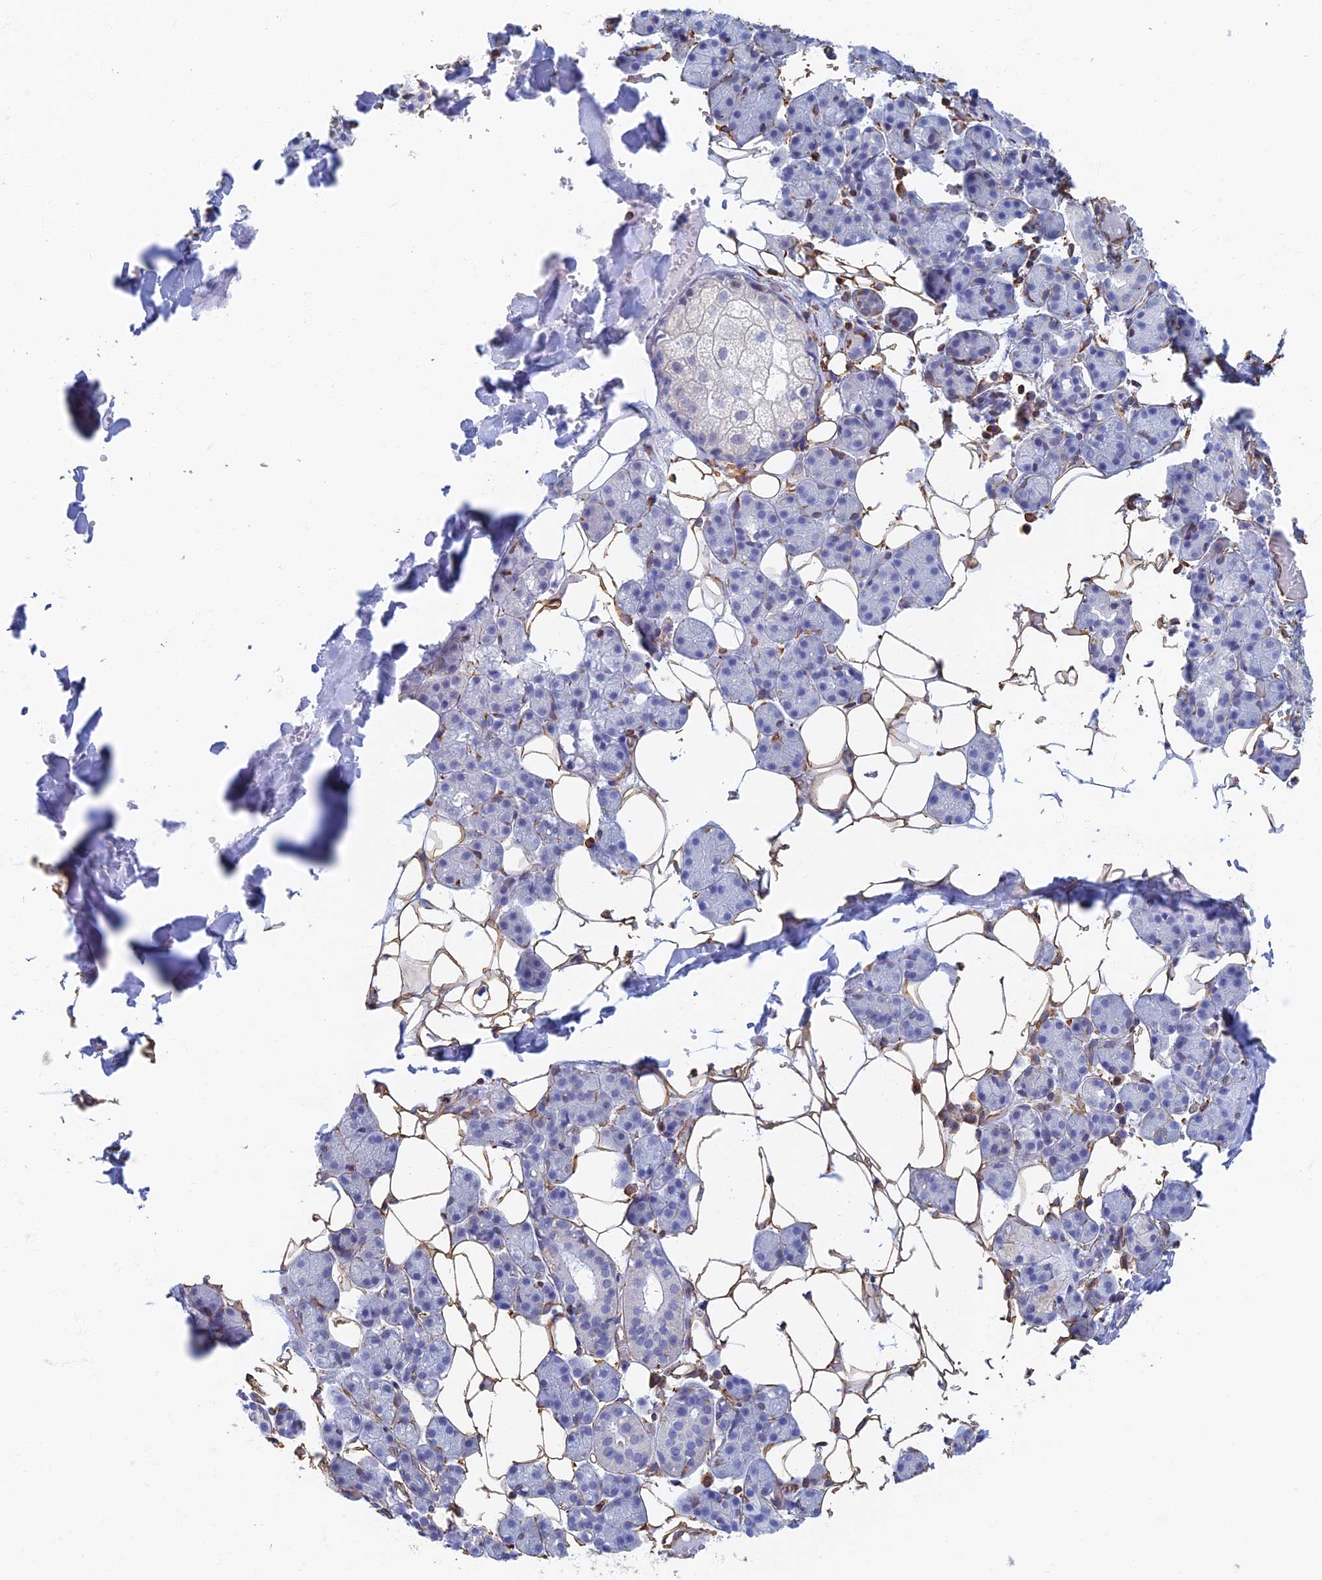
{"staining": {"intensity": "negative", "quantity": "none", "location": "none"}, "tissue": "salivary gland", "cell_type": "Glandular cells", "image_type": "normal", "snomed": [{"axis": "morphology", "description": "Normal tissue, NOS"}, {"axis": "topography", "description": "Salivary gland"}], "caption": "Immunohistochemistry of normal human salivary gland reveals no expression in glandular cells.", "gene": "RMC1", "patient": {"sex": "female", "age": 33}}